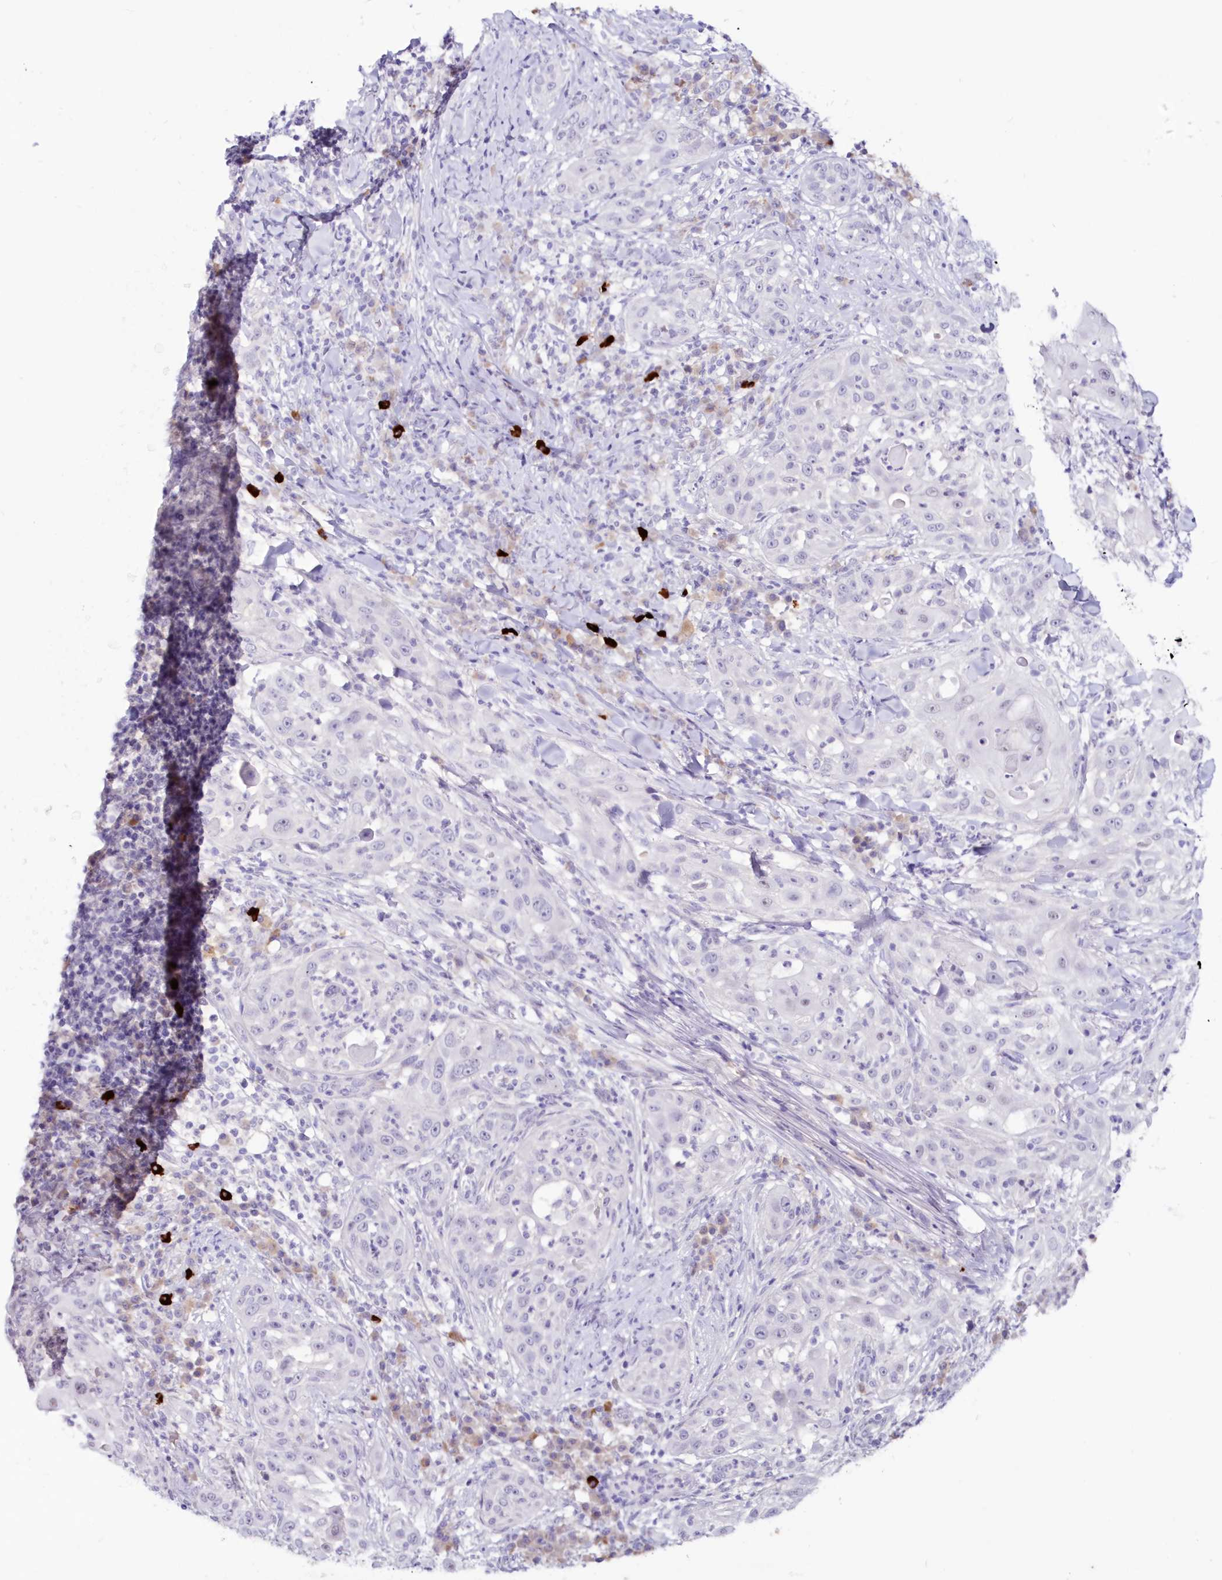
{"staining": {"intensity": "negative", "quantity": "none", "location": "none"}, "tissue": "skin cancer", "cell_type": "Tumor cells", "image_type": "cancer", "snomed": [{"axis": "morphology", "description": "Squamous cell carcinoma, NOS"}, {"axis": "topography", "description": "Skin"}], "caption": "Micrograph shows no significant protein positivity in tumor cells of squamous cell carcinoma (skin).", "gene": "SNED1", "patient": {"sex": "female", "age": 44}}